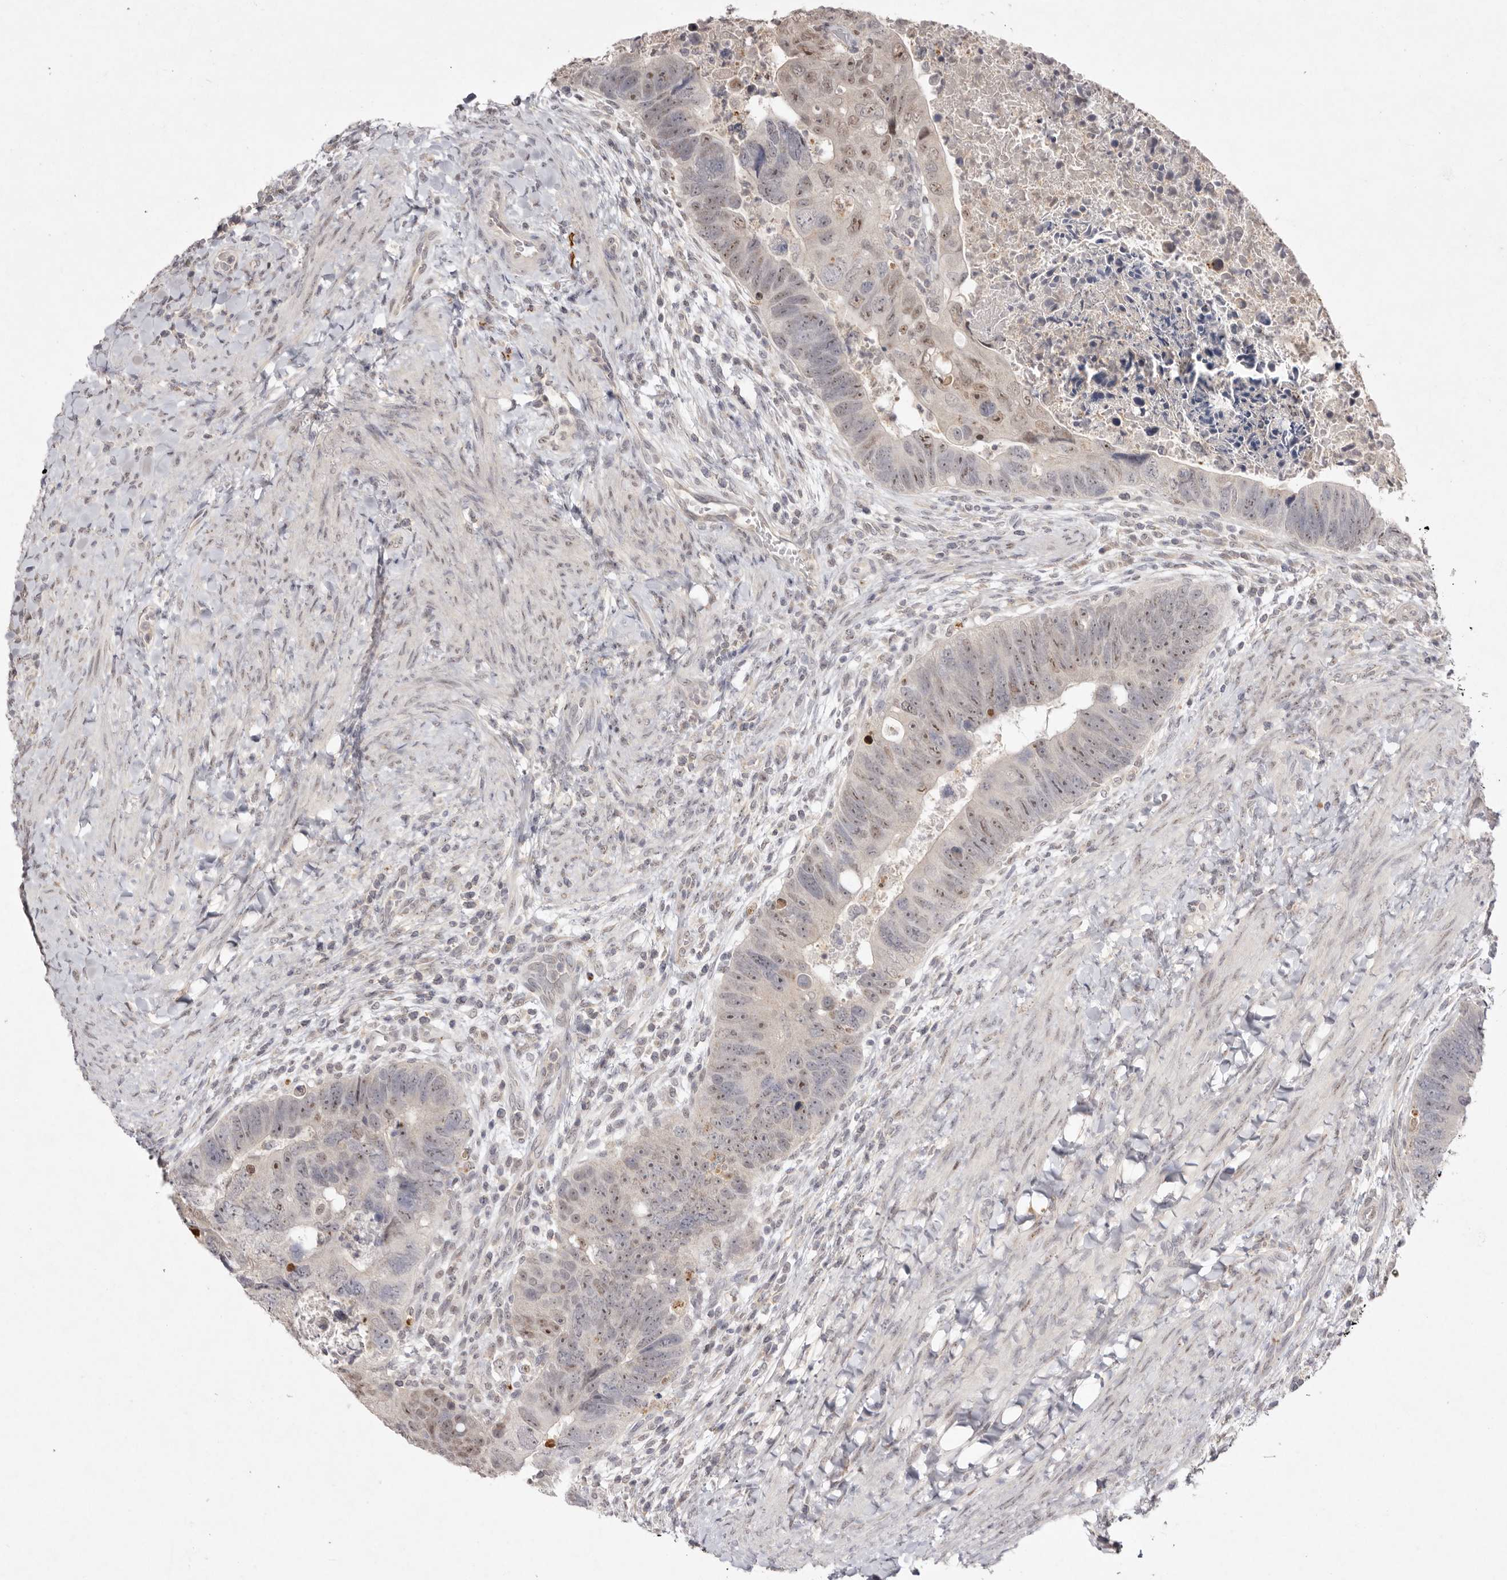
{"staining": {"intensity": "weak", "quantity": "25%-75%", "location": "nuclear"}, "tissue": "colorectal cancer", "cell_type": "Tumor cells", "image_type": "cancer", "snomed": [{"axis": "morphology", "description": "Adenocarcinoma, NOS"}, {"axis": "topography", "description": "Rectum"}], "caption": "Protein expression analysis of adenocarcinoma (colorectal) displays weak nuclear expression in about 25%-75% of tumor cells.", "gene": "TADA1", "patient": {"sex": "male", "age": 59}}